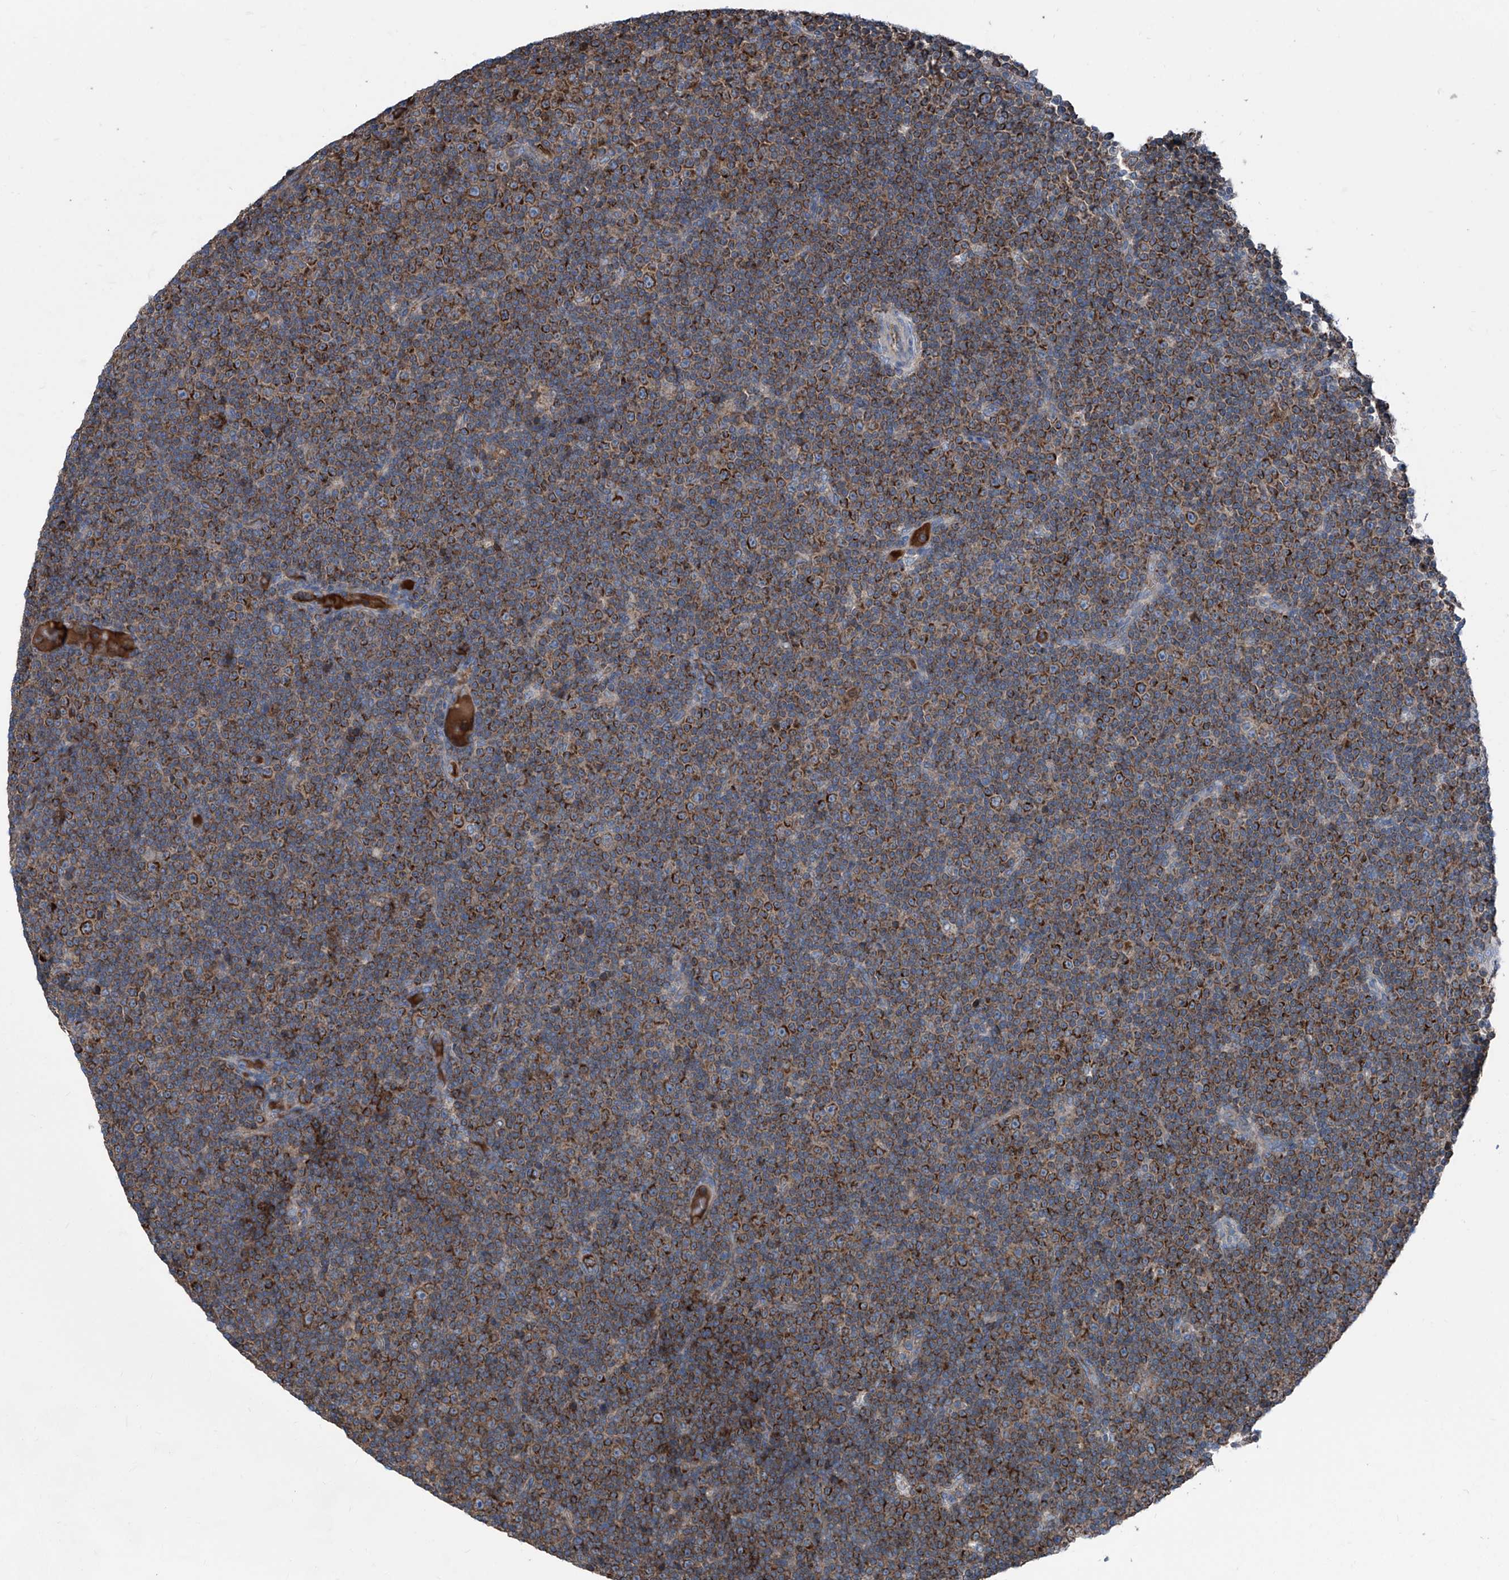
{"staining": {"intensity": "strong", "quantity": ">75%", "location": "cytoplasmic/membranous"}, "tissue": "lymphoma", "cell_type": "Tumor cells", "image_type": "cancer", "snomed": [{"axis": "morphology", "description": "Malignant lymphoma, non-Hodgkin's type, Low grade"}, {"axis": "topography", "description": "Lymph node"}], "caption": "IHC (DAB) staining of human lymphoma shows strong cytoplasmic/membranous protein staining in about >75% of tumor cells.", "gene": "GPAT3", "patient": {"sex": "female", "age": 67}}